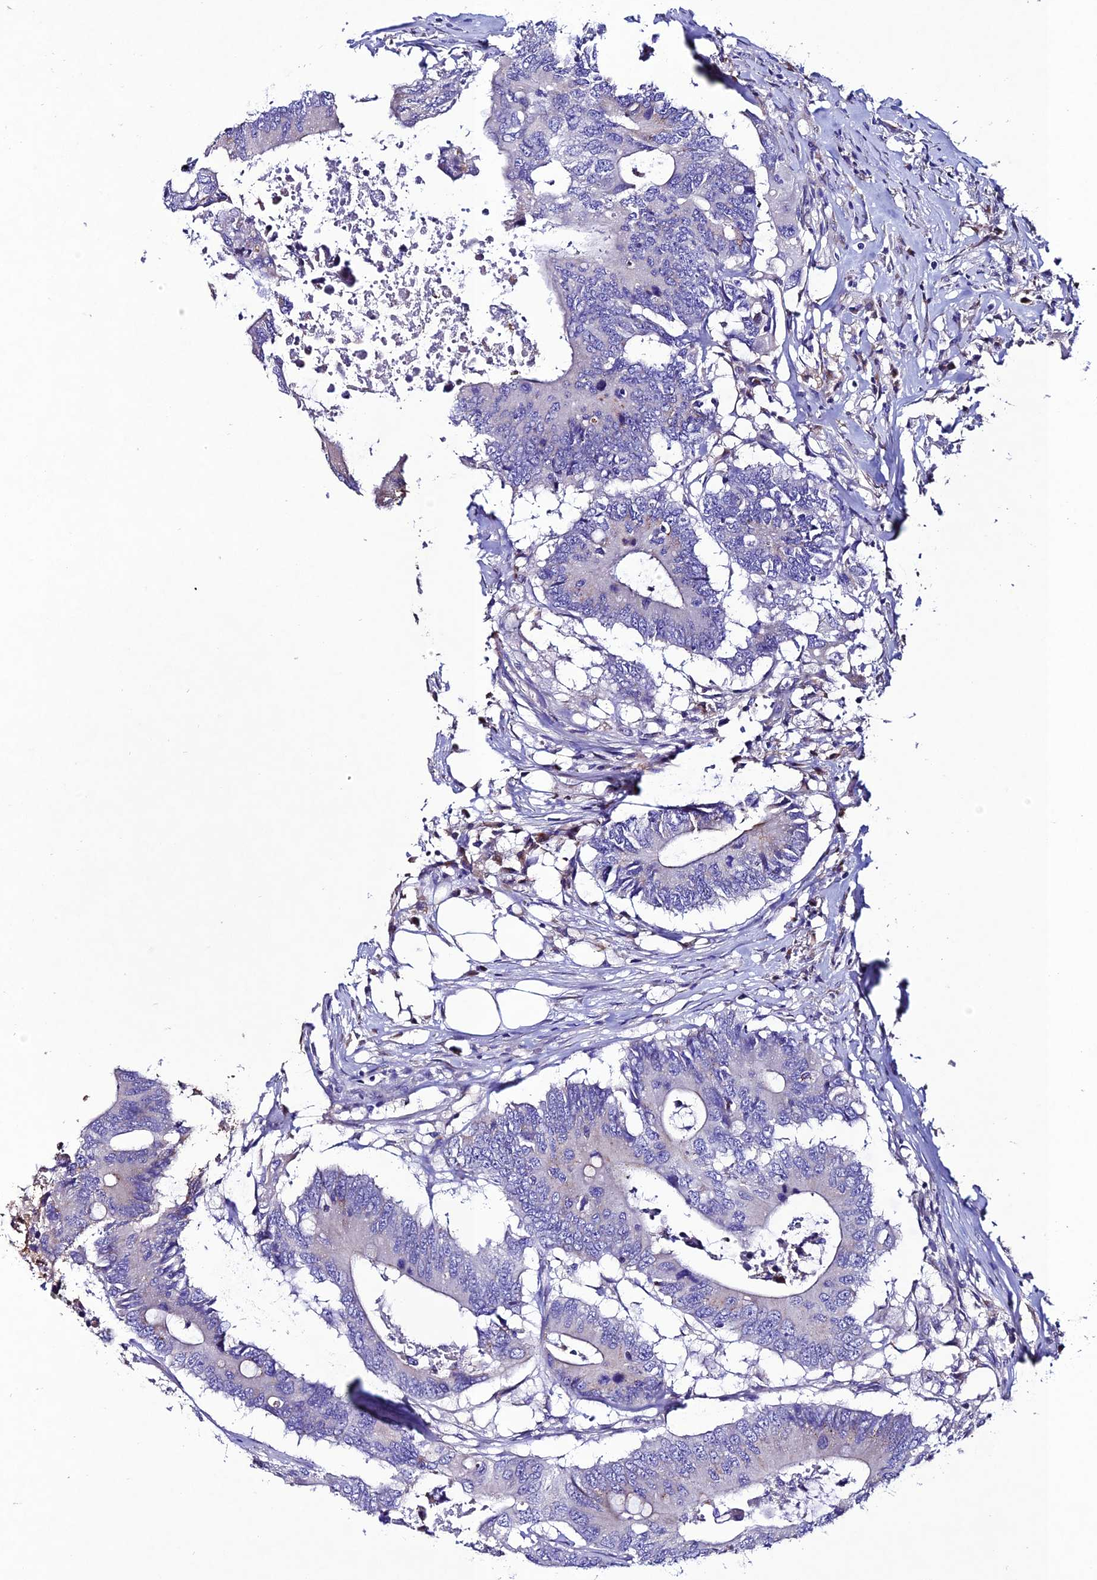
{"staining": {"intensity": "negative", "quantity": "none", "location": "none"}, "tissue": "colorectal cancer", "cell_type": "Tumor cells", "image_type": "cancer", "snomed": [{"axis": "morphology", "description": "Adenocarcinoma, NOS"}, {"axis": "topography", "description": "Colon"}], "caption": "Immunohistochemistry (IHC) histopathology image of neoplastic tissue: human colorectal cancer stained with DAB demonstrates no significant protein positivity in tumor cells. Brightfield microscopy of immunohistochemistry (IHC) stained with DAB (3,3'-diaminobenzidine) (brown) and hematoxylin (blue), captured at high magnification.", "gene": "OR51Q1", "patient": {"sex": "male", "age": 71}}